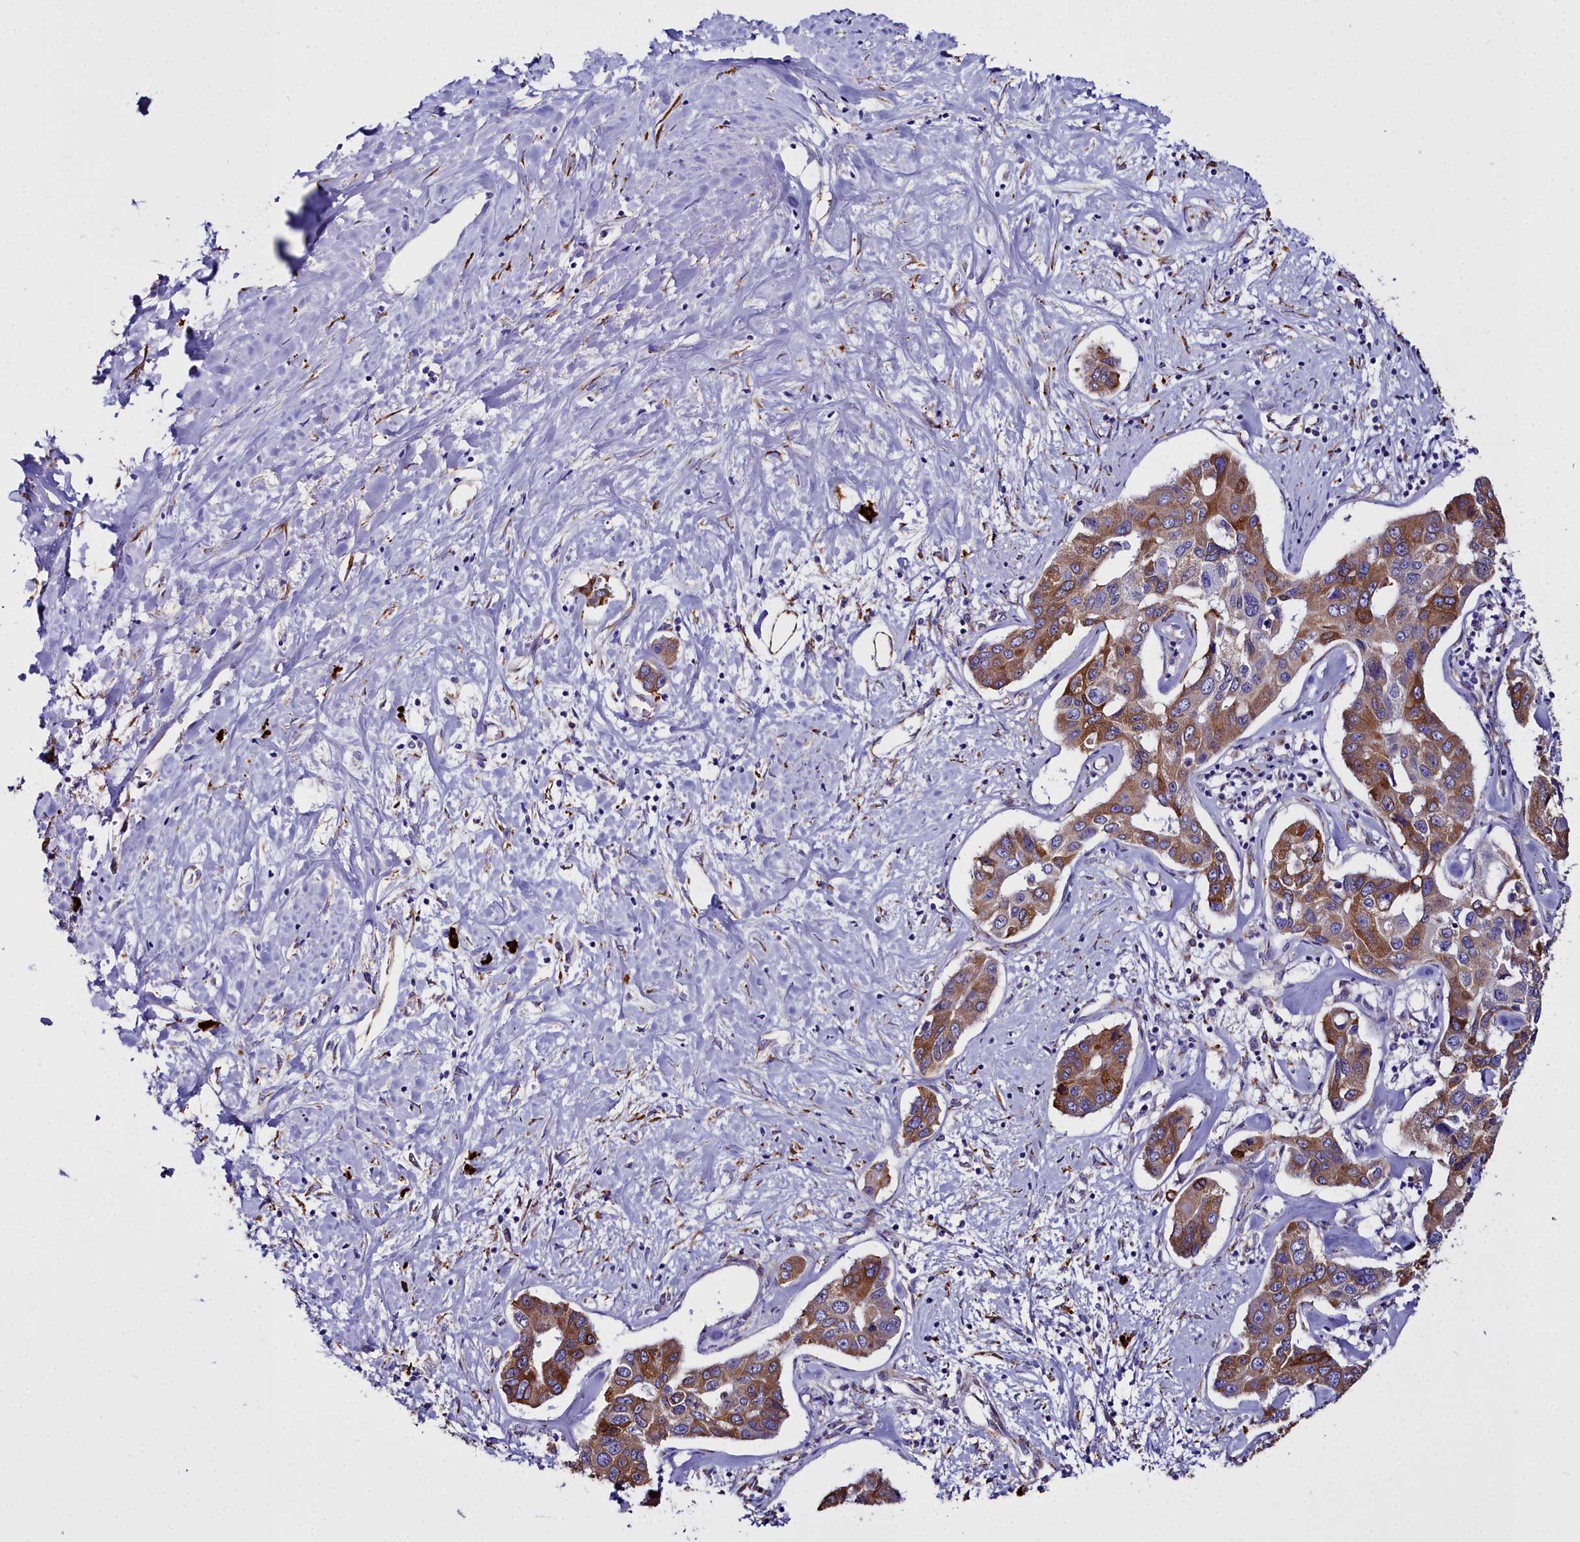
{"staining": {"intensity": "strong", "quantity": "25%-75%", "location": "cytoplasmic/membranous"}, "tissue": "liver cancer", "cell_type": "Tumor cells", "image_type": "cancer", "snomed": [{"axis": "morphology", "description": "Cholangiocarcinoma"}, {"axis": "topography", "description": "Liver"}], "caption": "Strong cytoplasmic/membranous staining for a protein is identified in about 25%-75% of tumor cells of liver cancer (cholangiocarcinoma) using IHC.", "gene": "TXNDC5", "patient": {"sex": "male", "age": 59}}